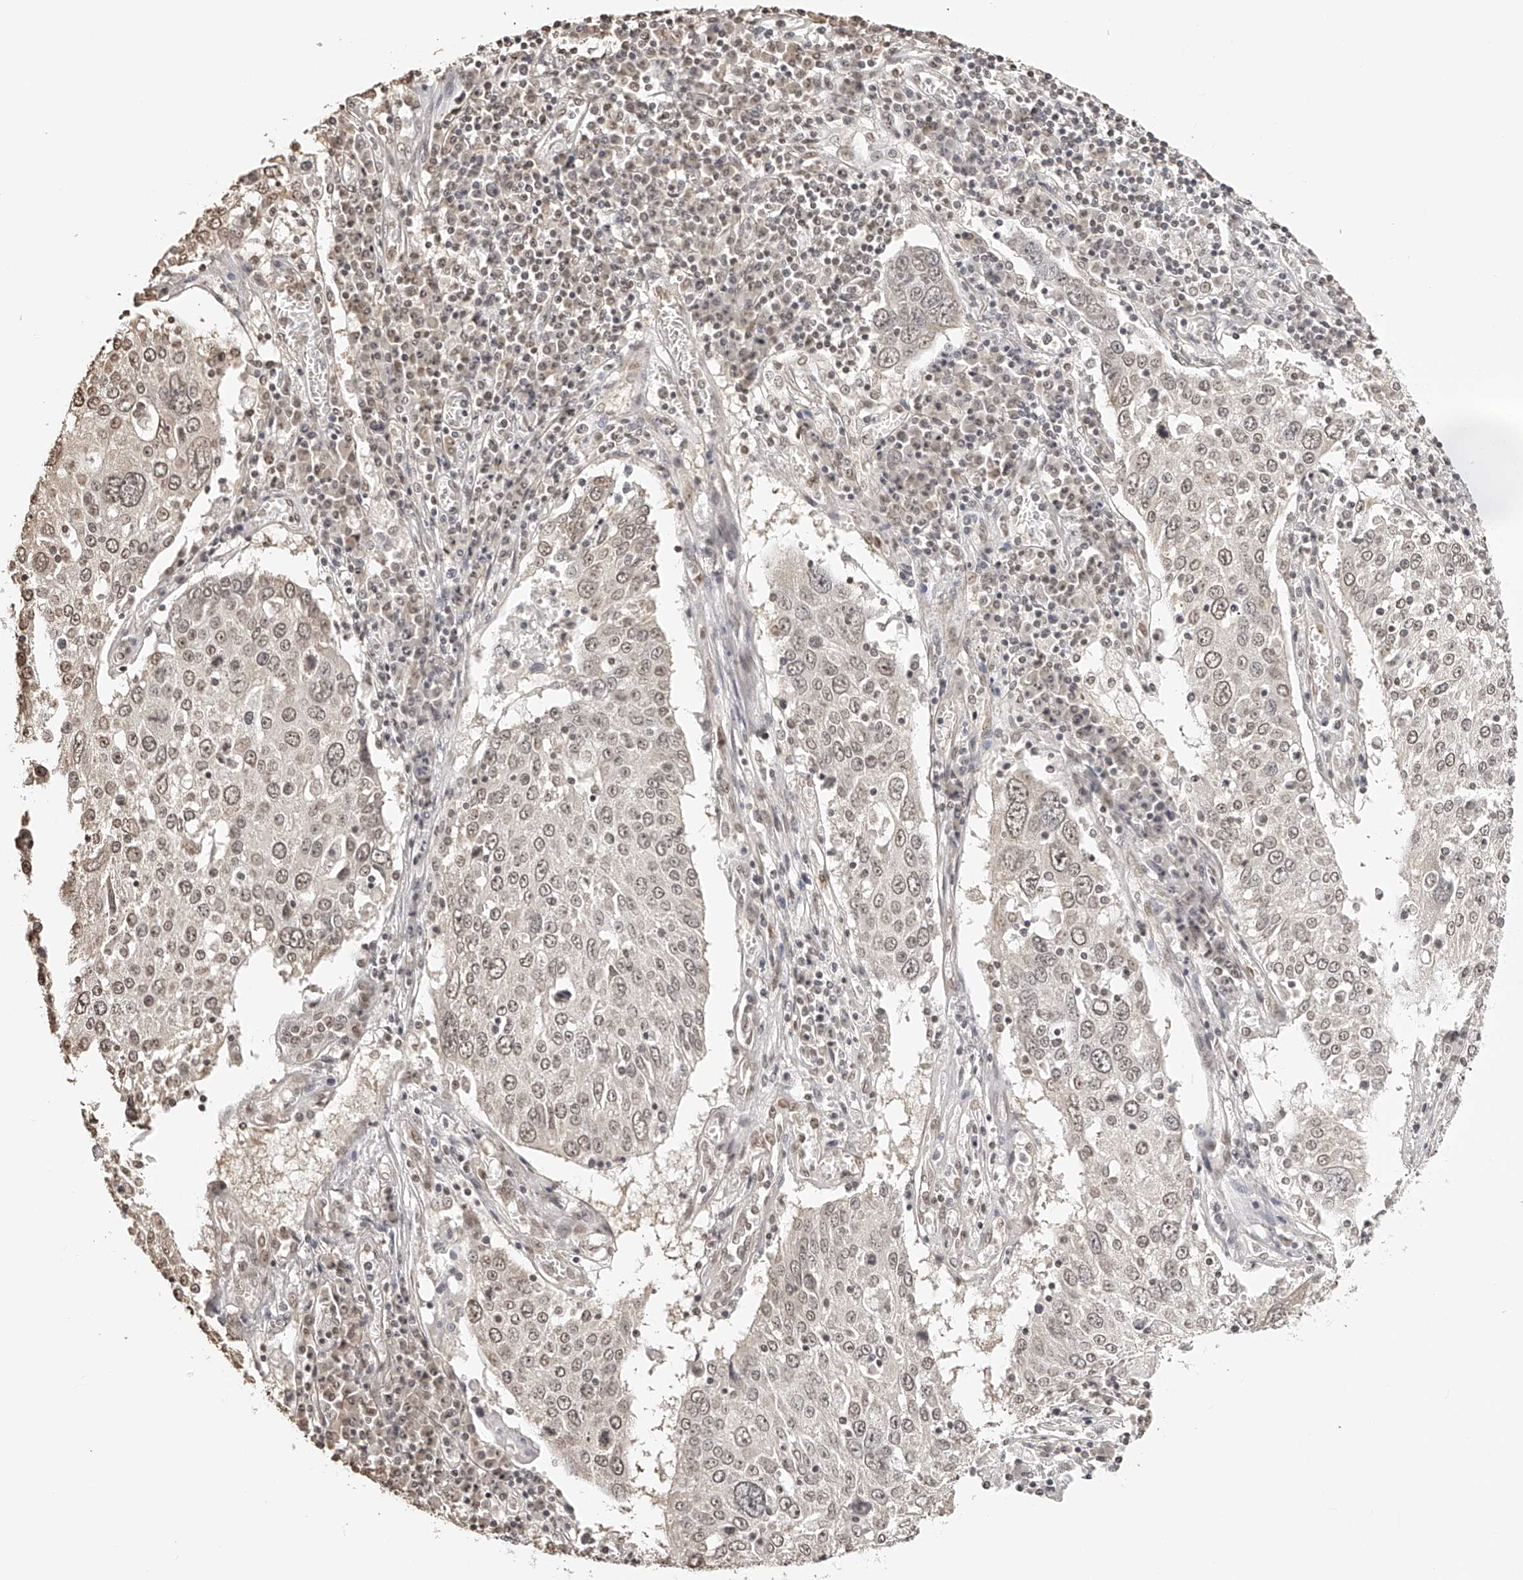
{"staining": {"intensity": "weak", "quantity": ">75%", "location": "nuclear"}, "tissue": "lung cancer", "cell_type": "Tumor cells", "image_type": "cancer", "snomed": [{"axis": "morphology", "description": "Squamous cell carcinoma, NOS"}, {"axis": "topography", "description": "Lung"}], "caption": "An immunohistochemistry (IHC) image of tumor tissue is shown. Protein staining in brown labels weak nuclear positivity in lung cancer within tumor cells.", "gene": "ZNF503", "patient": {"sex": "male", "age": 65}}